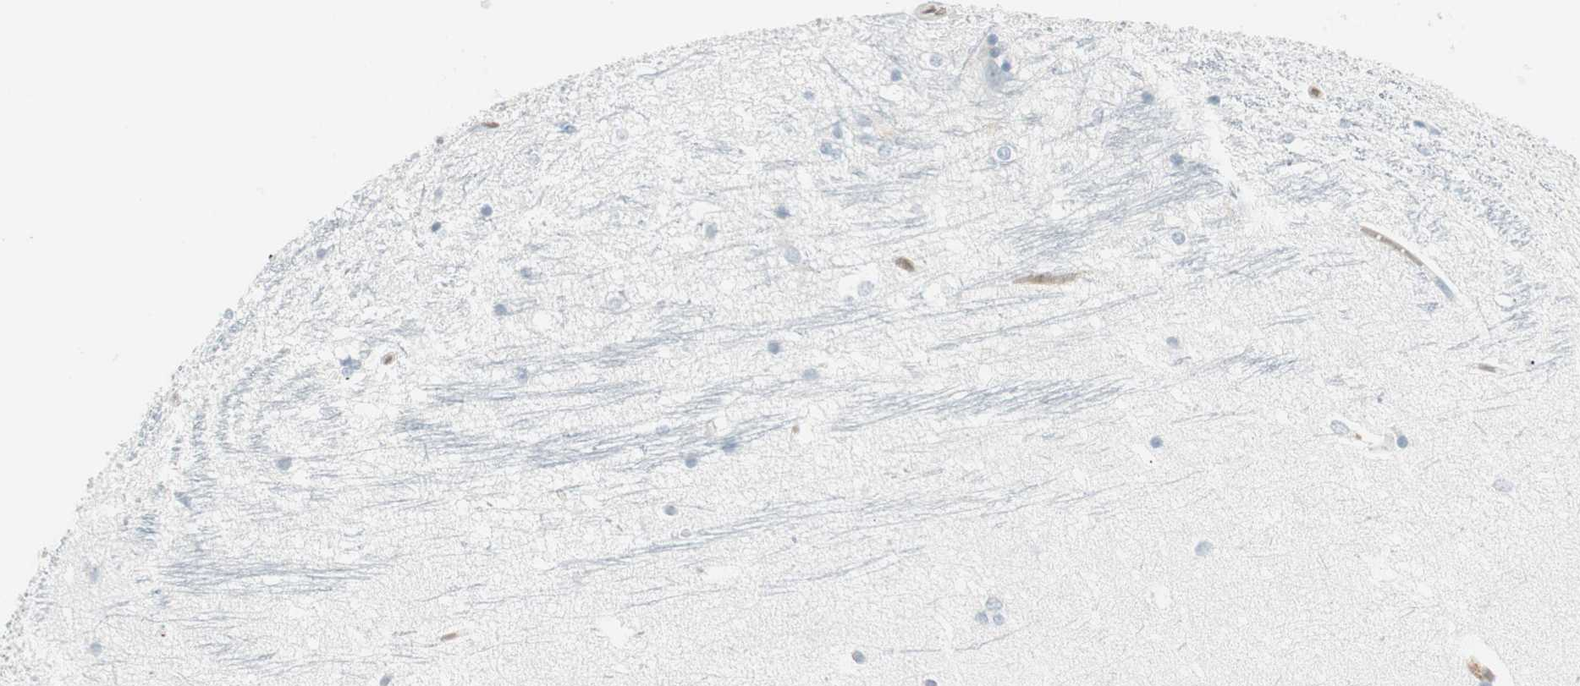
{"staining": {"intensity": "negative", "quantity": "none", "location": "none"}, "tissue": "hippocampus", "cell_type": "Glial cells", "image_type": "normal", "snomed": [{"axis": "morphology", "description": "Normal tissue, NOS"}, {"axis": "topography", "description": "Hippocampus"}], "caption": "Glial cells show no significant staining in unremarkable hippocampus. (DAB IHC, high magnification).", "gene": "MAP4K1", "patient": {"sex": "female", "age": 19}}